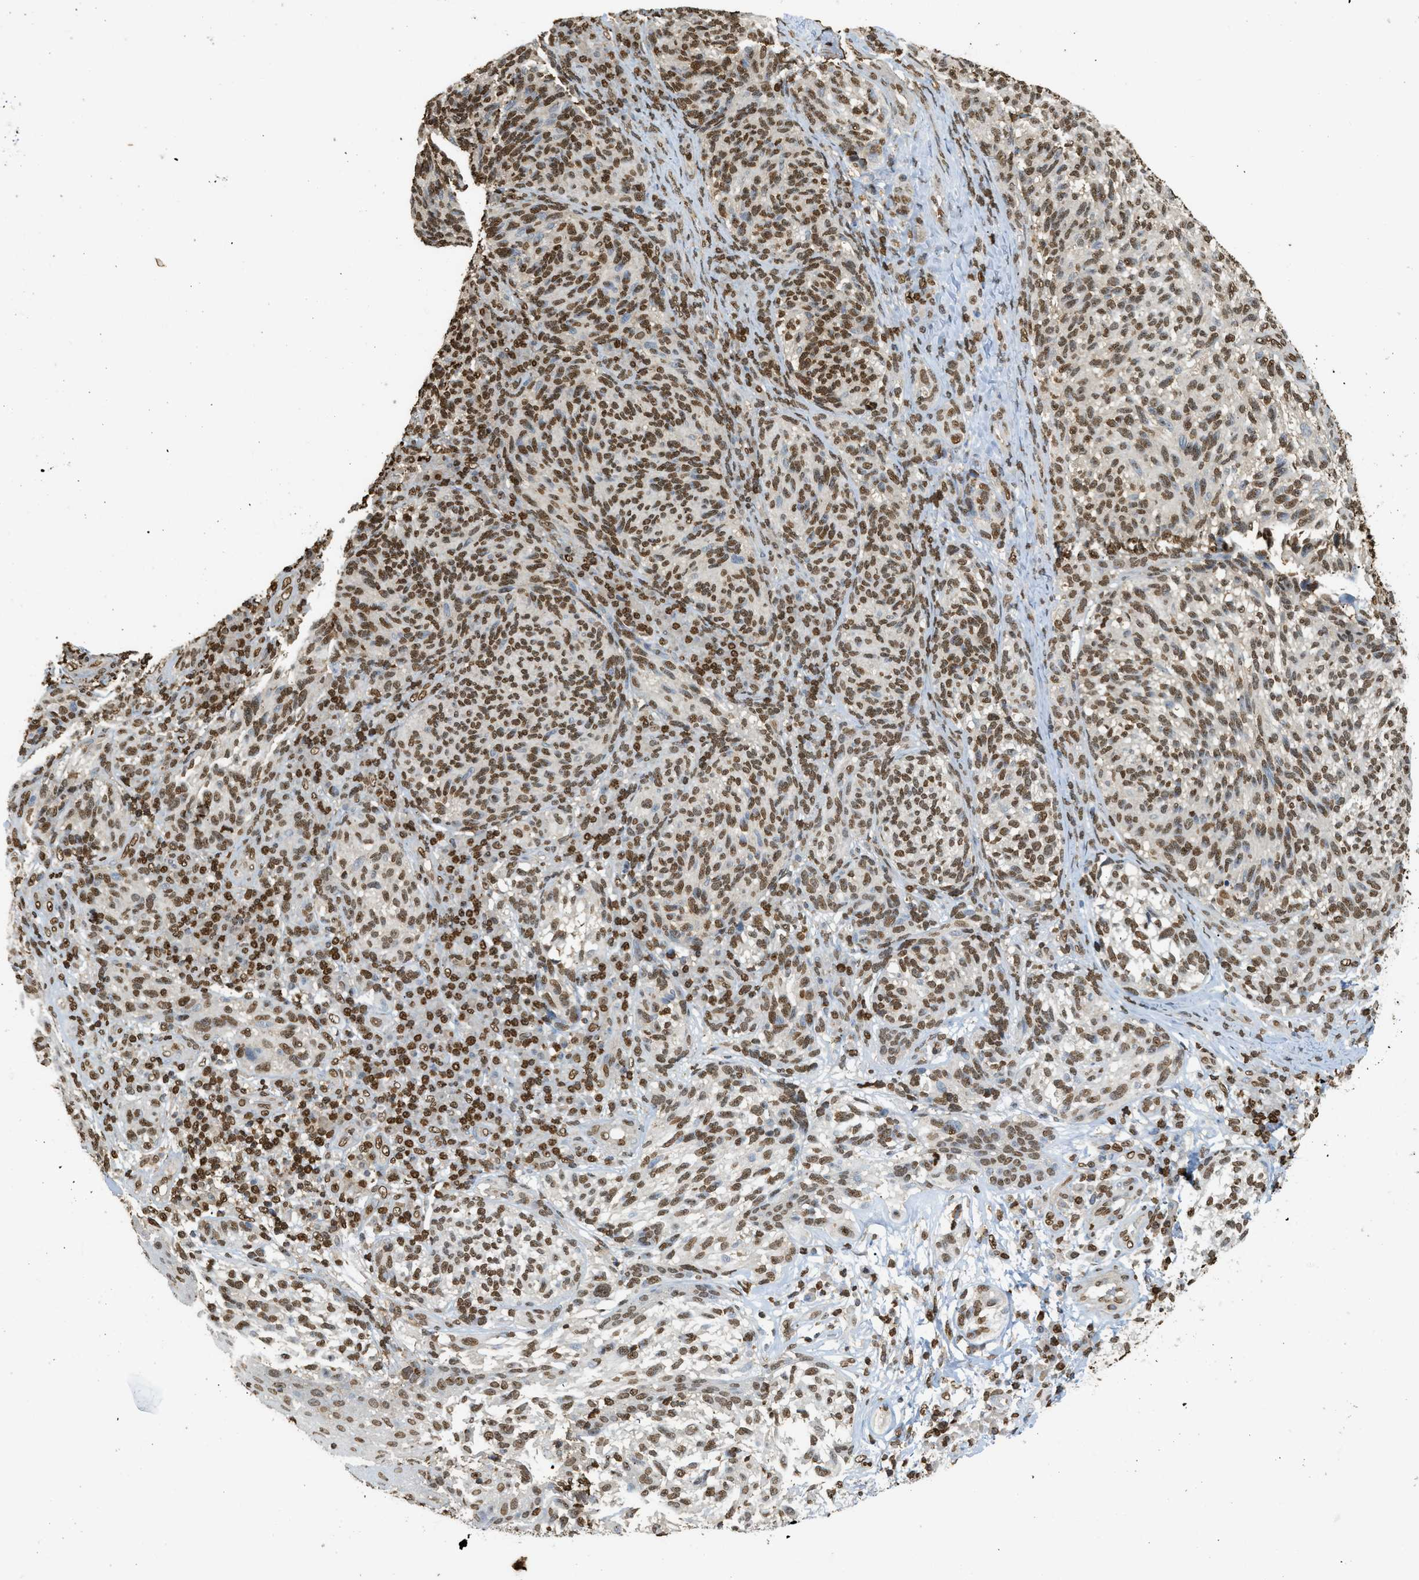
{"staining": {"intensity": "strong", "quantity": ">75%", "location": "nuclear"}, "tissue": "melanoma", "cell_type": "Tumor cells", "image_type": "cancer", "snomed": [{"axis": "morphology", "description": "Malignant melanoma, NOS"}, {"axis": "topography", "description": "Skin"}], "caption": "A photomicrograph of melanoma stained for a protein displays strong nuclear brown staining in tumor cells.", "gene": "NR5A2", "patient": {"sex": "female", "age": 73}}